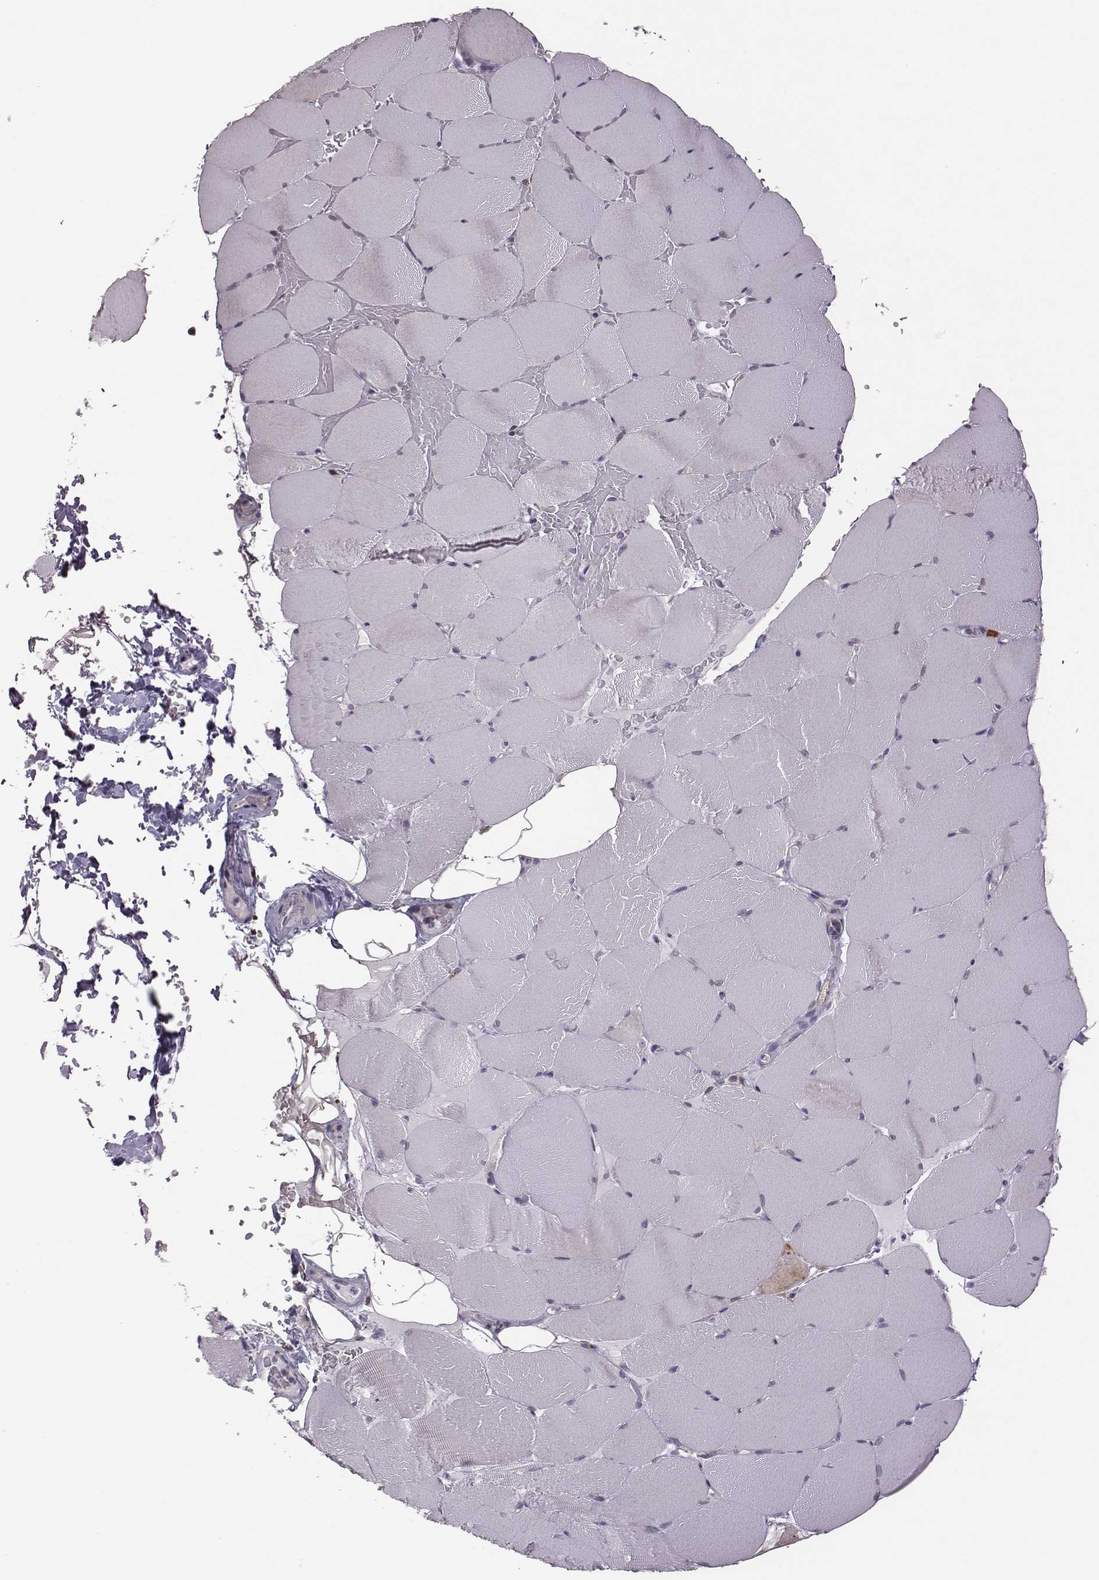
{"staining": {"intensity": "negative", "quantity": "none", "location": "none"}, "tissue": "skeletal muscle", "cell_type": "Myocytes", "image_type": "normal", "snomed": [{"axis": "morphology", "description": "Normal tissue, NOS"}, {"axis": "topography", "description": "Skeletal muscle"}], "caption": "Myocytes show no significant protein positivity in benign skeletal muscle. (Immunohistochemistry (ihc), brightfield microscopy, high magnification).", "gene": "SELENOI", "patient": {"sex": "female", "age": 37}}